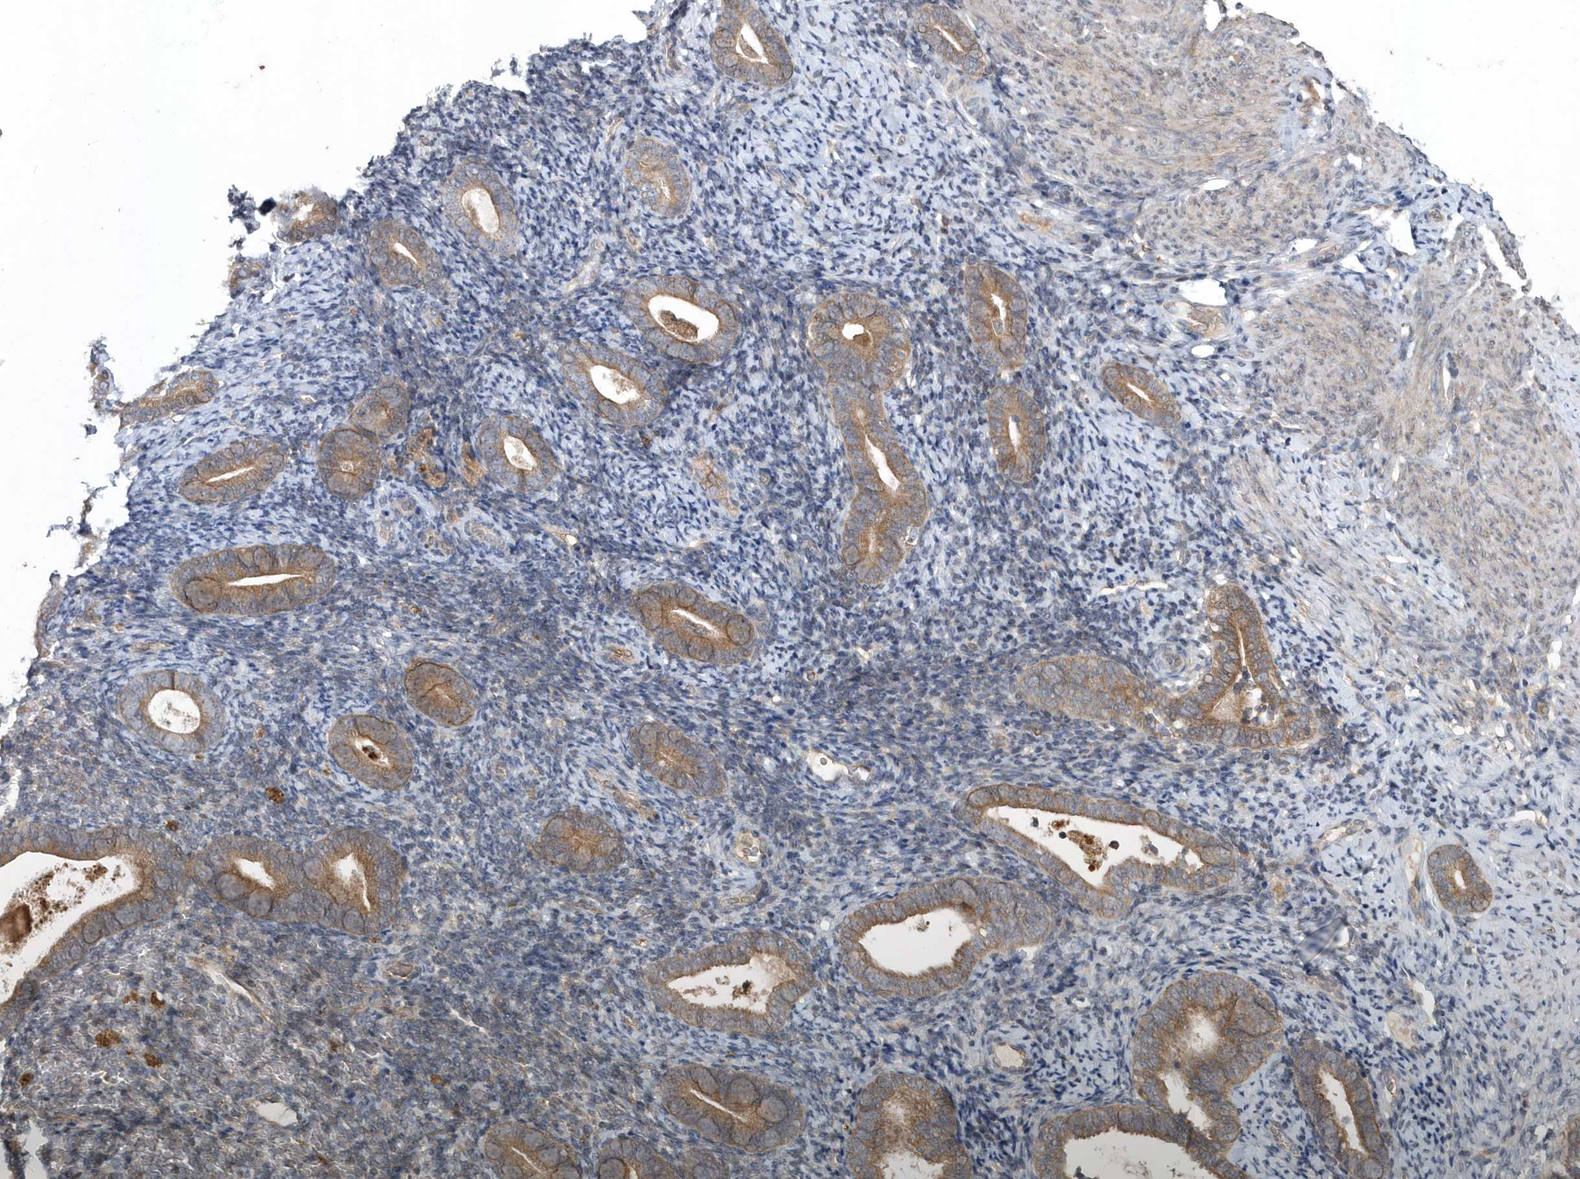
{"staining": {"intensity": "negative", "quantity": "none", "location": "none"}, "tissue": "endometrium", "cell_type": "Cells in endometrial stroma", "image_type": "normal", "snomed": [{"axis": "morphology", "description": "Normal tissue, NOS"}, {"axis": "topography", "description": "Endometrium"}], "caption": "Photomicrograph shows no protein staining in cells in endometrial stroma of normal endometrium. (DAB immunohistochemistry (IHC), high magnification).", "gene": "HMGCS1", "patient": {"sex": "female", "age": 51}}